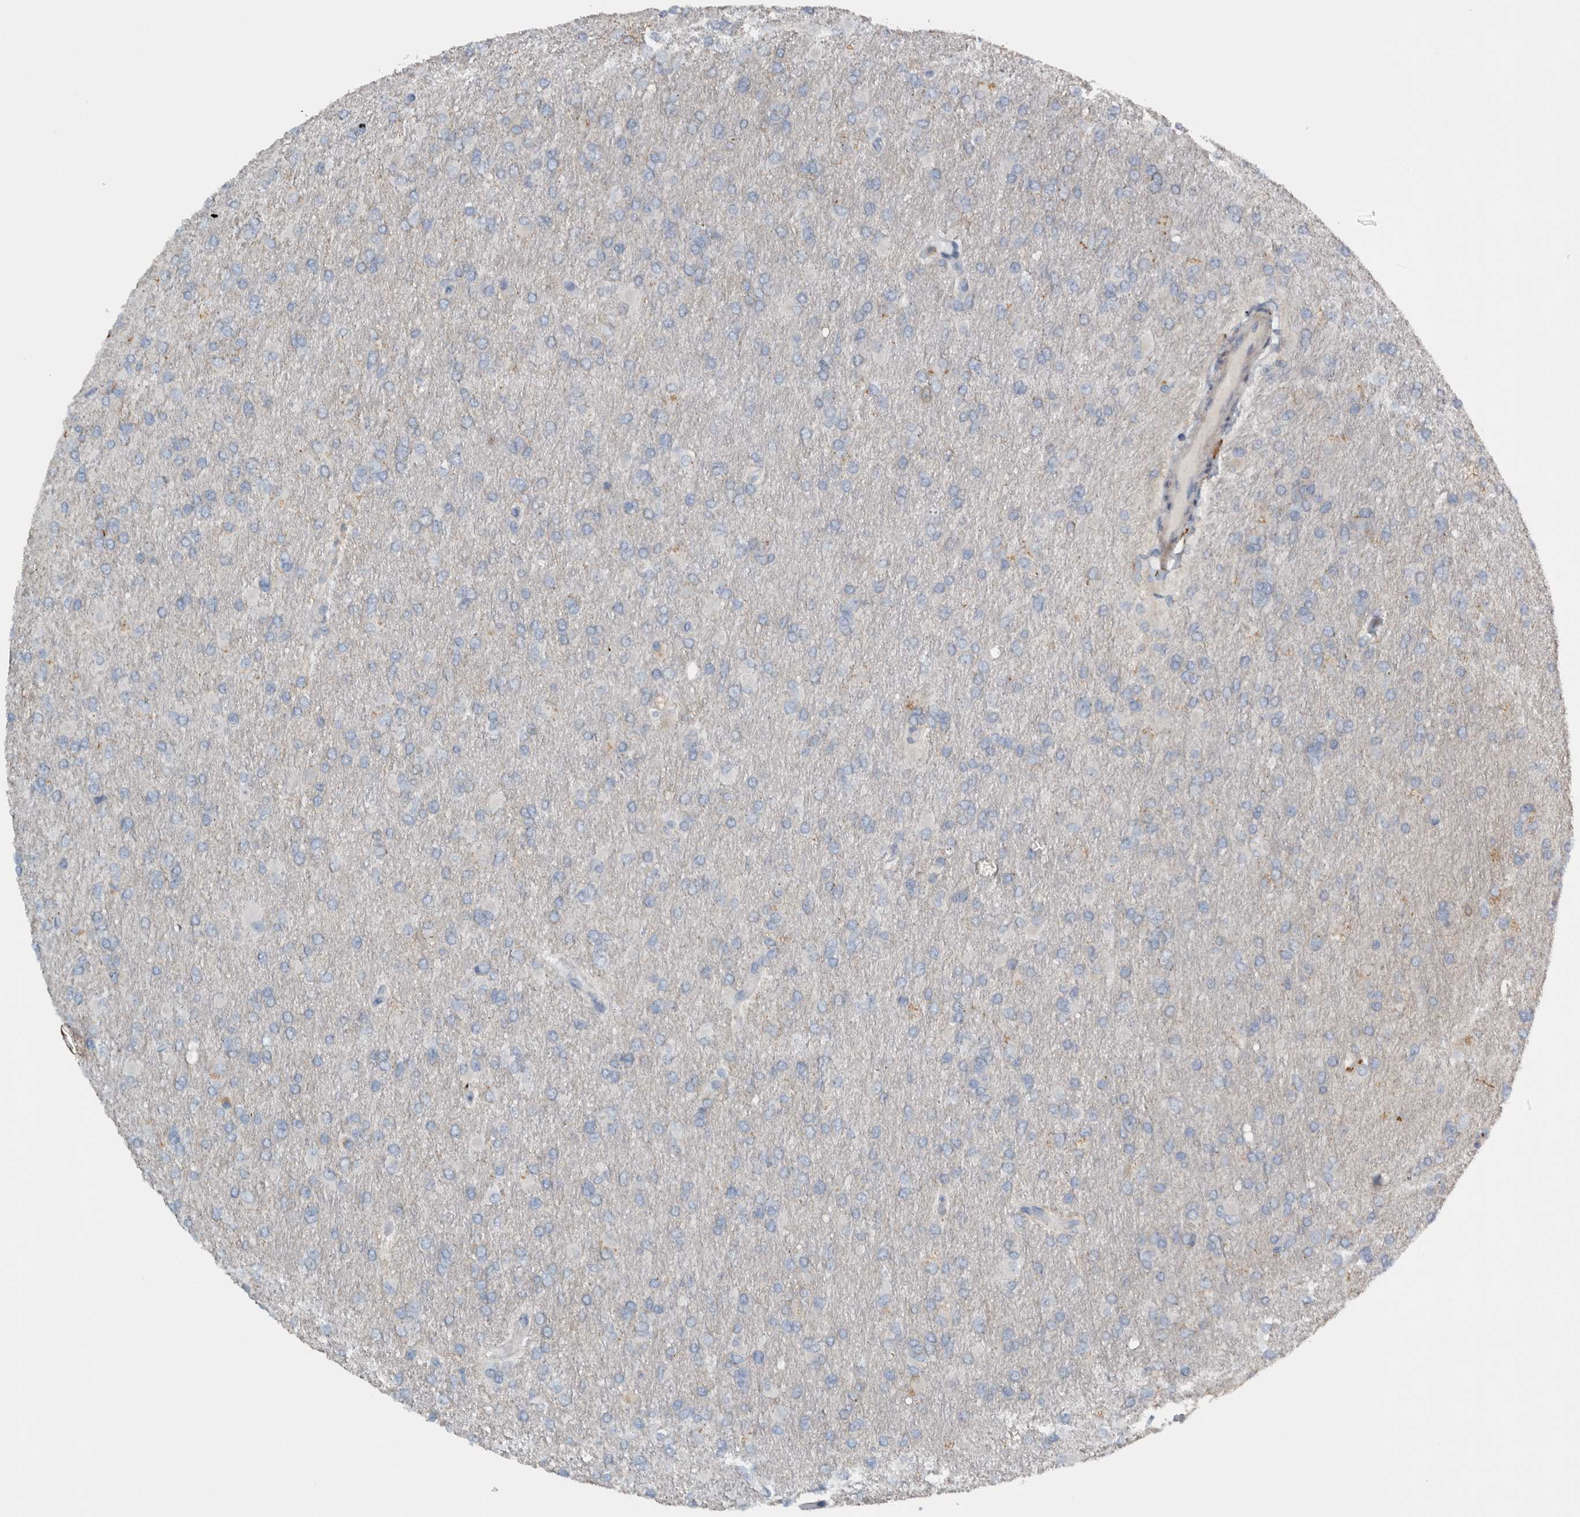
{"staining": {"intensity": "negative", "quantity": "none", "location": "none"}, "tissue": "glioma", "cell_type": "Tumor cells", "image_type": "cancer", "snomed": [{"axis": "morphology", "description": "Glioma, malignant, High grade"}, {"axis": "topography", "description": "Cerebral cortex"}], "caption": "Immunohistochemistry histopathology image of neoplastic tissue: human glioma stained with DAB (3,3'-diaminobenzidine) displays no significant protein expression in tumor cells. Brightfield microscopy of immunohistochemistry (IHC) stained with DAB (brown) and hematoxylin (blue), captured at high magnification.", "gene": "NT5C2", "patient": {"sex": "female", "age": 36}}